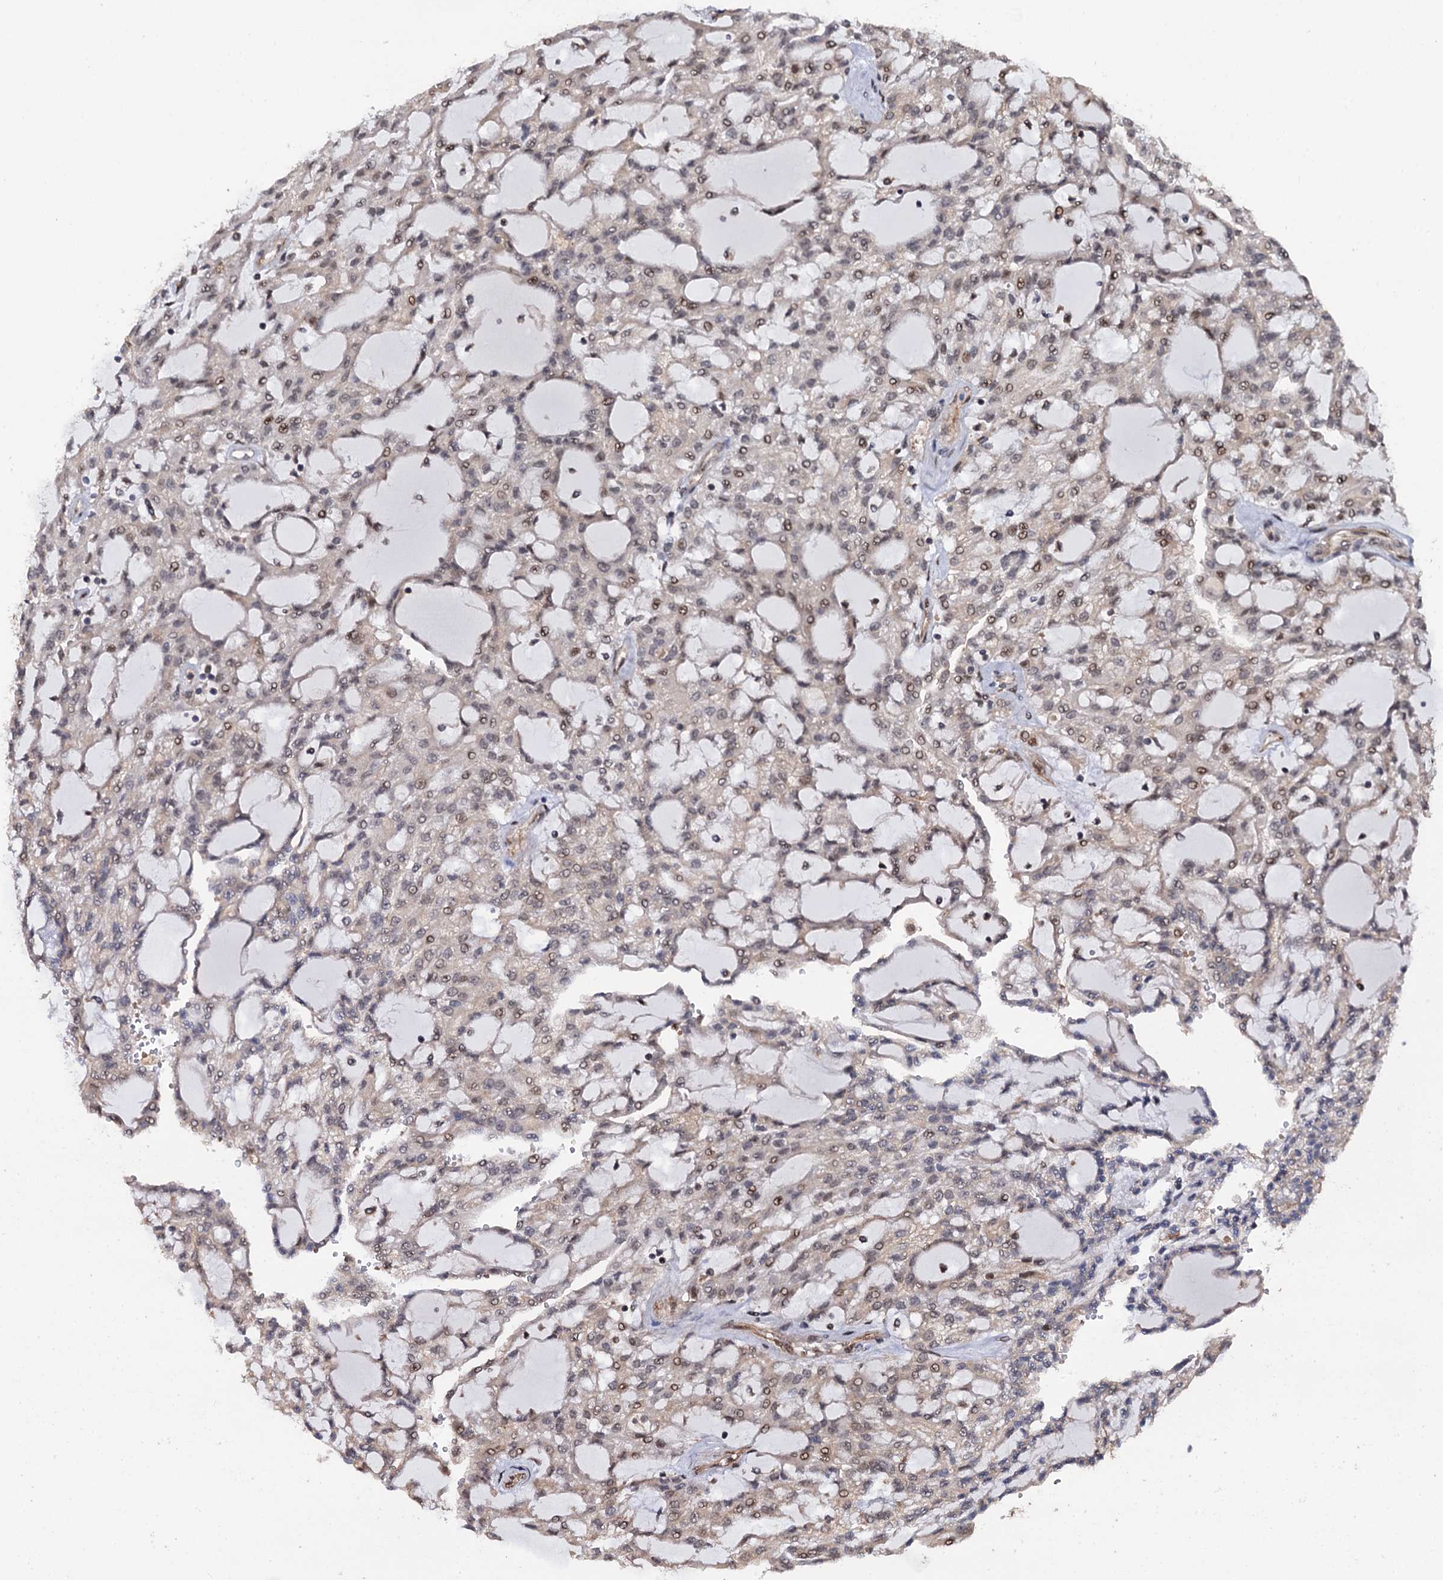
{"staining": {"intensity": "weak", "quantity": "<25%", "location": "cytoplasmic/membranous,nuclear"}, "tissue": "renal cancer", "cell_type": "Tumor cells", "image_type": "cancer", "snomed": [{"axis": "morphology", "description": "Adenocarcinoma, NOS"}, {"axis": "topography", "description": "Kidney"}], "caption": "High magnification brightfield microscopy of renal cancer stained with DAB (3,3'-diaminobenzidine) (brown) and counterstained with hematoxylin (blue): tumor cells show no significant staining. (Stains: DAB (3,3'-diaminobenzidine) immunohistochemistry (IHC) with hematoxylin counter stain, Microscopy: brightfield microscopy at high magnification).", "gene": "CDC23", "patient": {"sex": "male", "age": 63}}